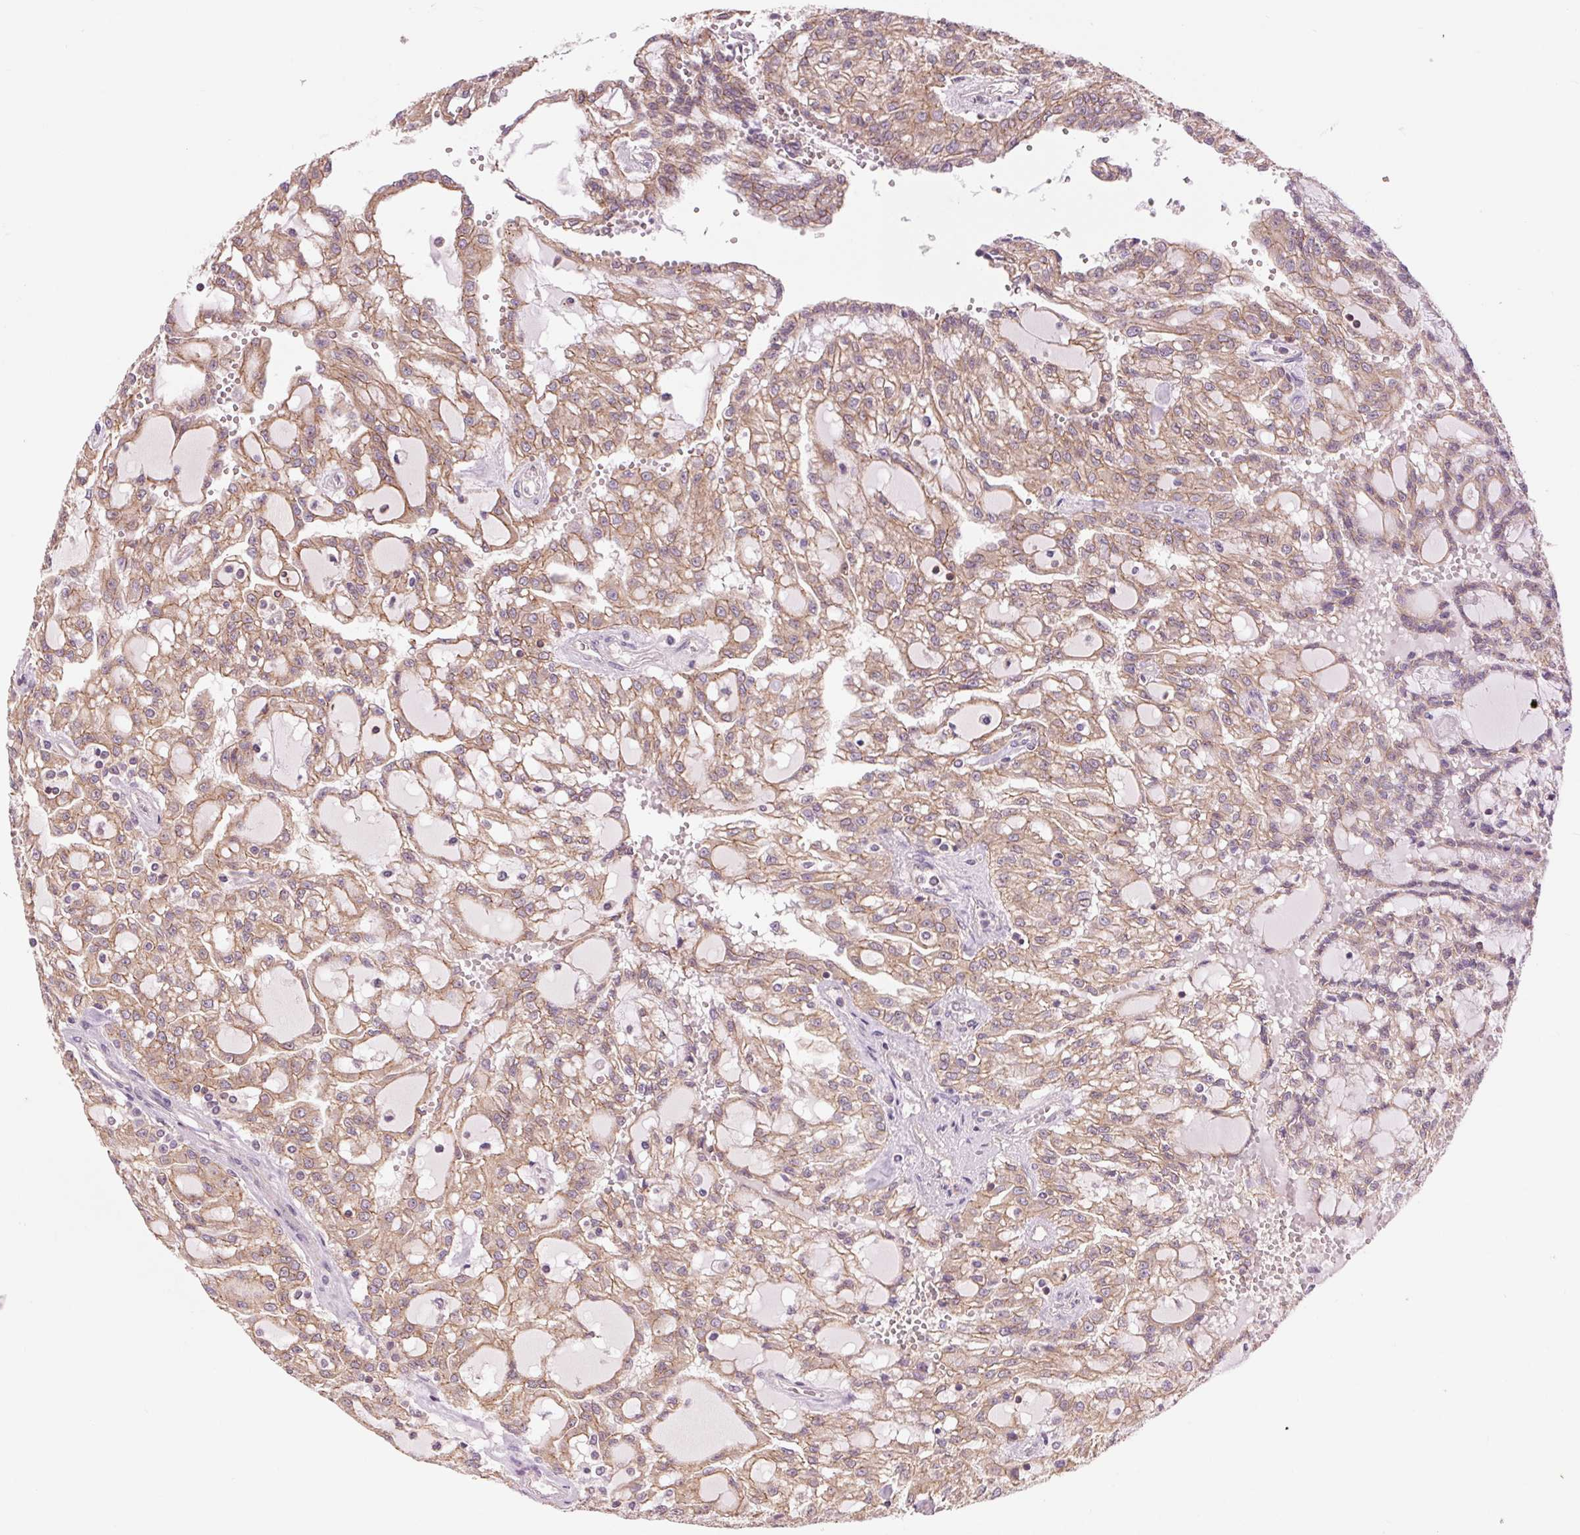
{"staining": {"intensity": "moderate", "quantity": ">75%", "location": "cytoplasmic/membranous"}, "tissue": "renal cancer", "cell_type": "Tumor cells", "image_type": "cancer", "snomed": [{"axis": "morphology", "description": "Adenocarcinoma, NOS"}, {"axis": "topography", "description": "Kidney"}], "caption": "Tumor cells show medium levels of moderate cytoplasmic/membranous positivity in about >75% of cells in human renal cancer (adenocarcinoma).", "gene": "SH3RF2", "patient": {"sex": "male", "age": 63}}